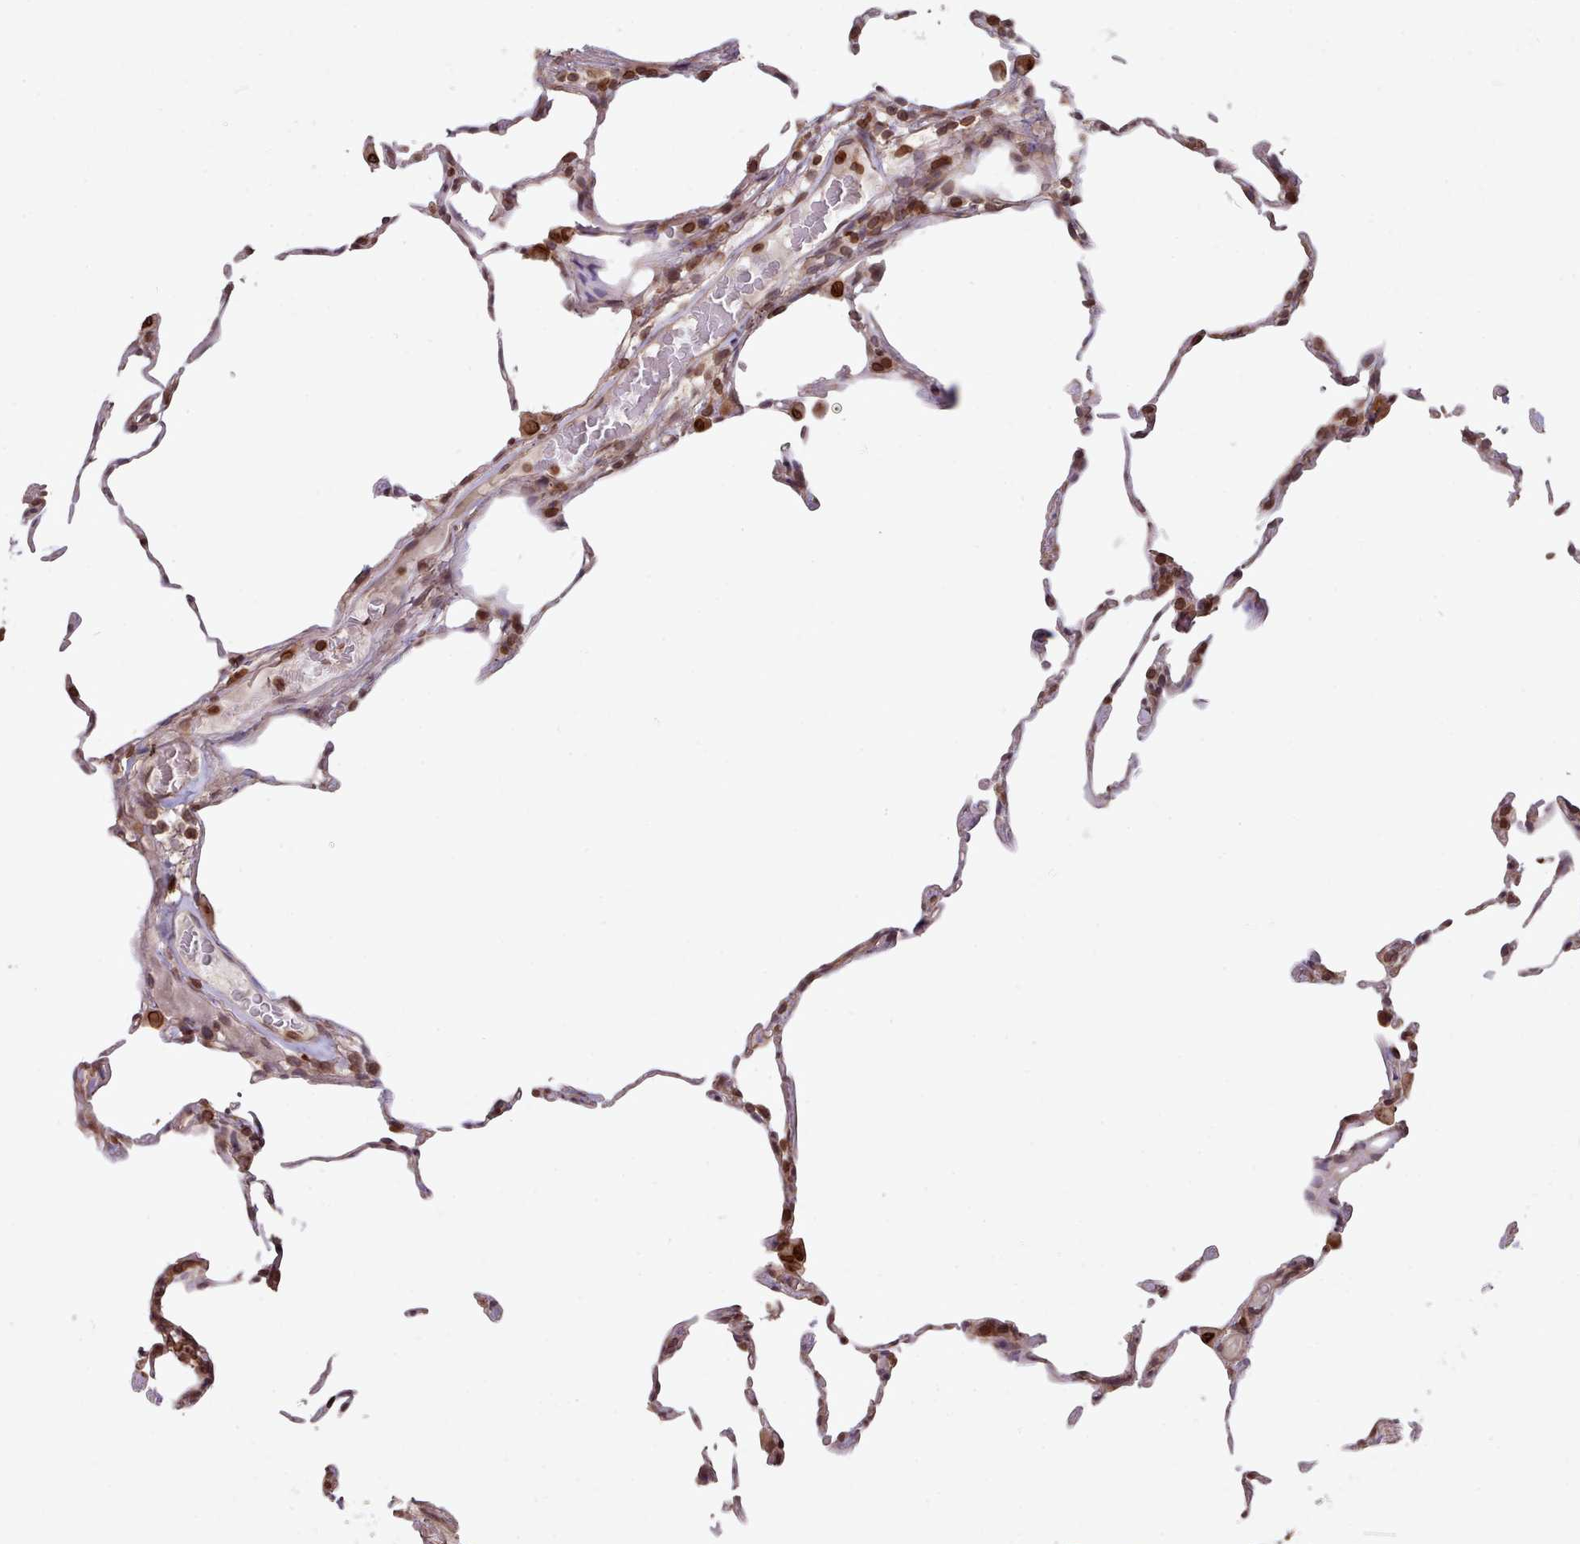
{"staining": {"intensity": "strong", "quantity": "25%-75%", "location": "cytoplasmic/membranous,nuclear"}, "tissue": "lung", "cell_type": "Alveolar cells", "image_type": "normal", "snomed": [{"axis": "morphology", "description": "Normal tissue, NOS"}, {"axis": "topography", "description": "Lung"}], "caption": "Brown immunohistochemical staining in benign human lung exhibits strong cytoplasmic/membranous,nuclear positivity in approximately 25%-75% of alveolar cells.", "gene": "TOR1AIP1", "patient": {"sex": "female", "age": 57}}